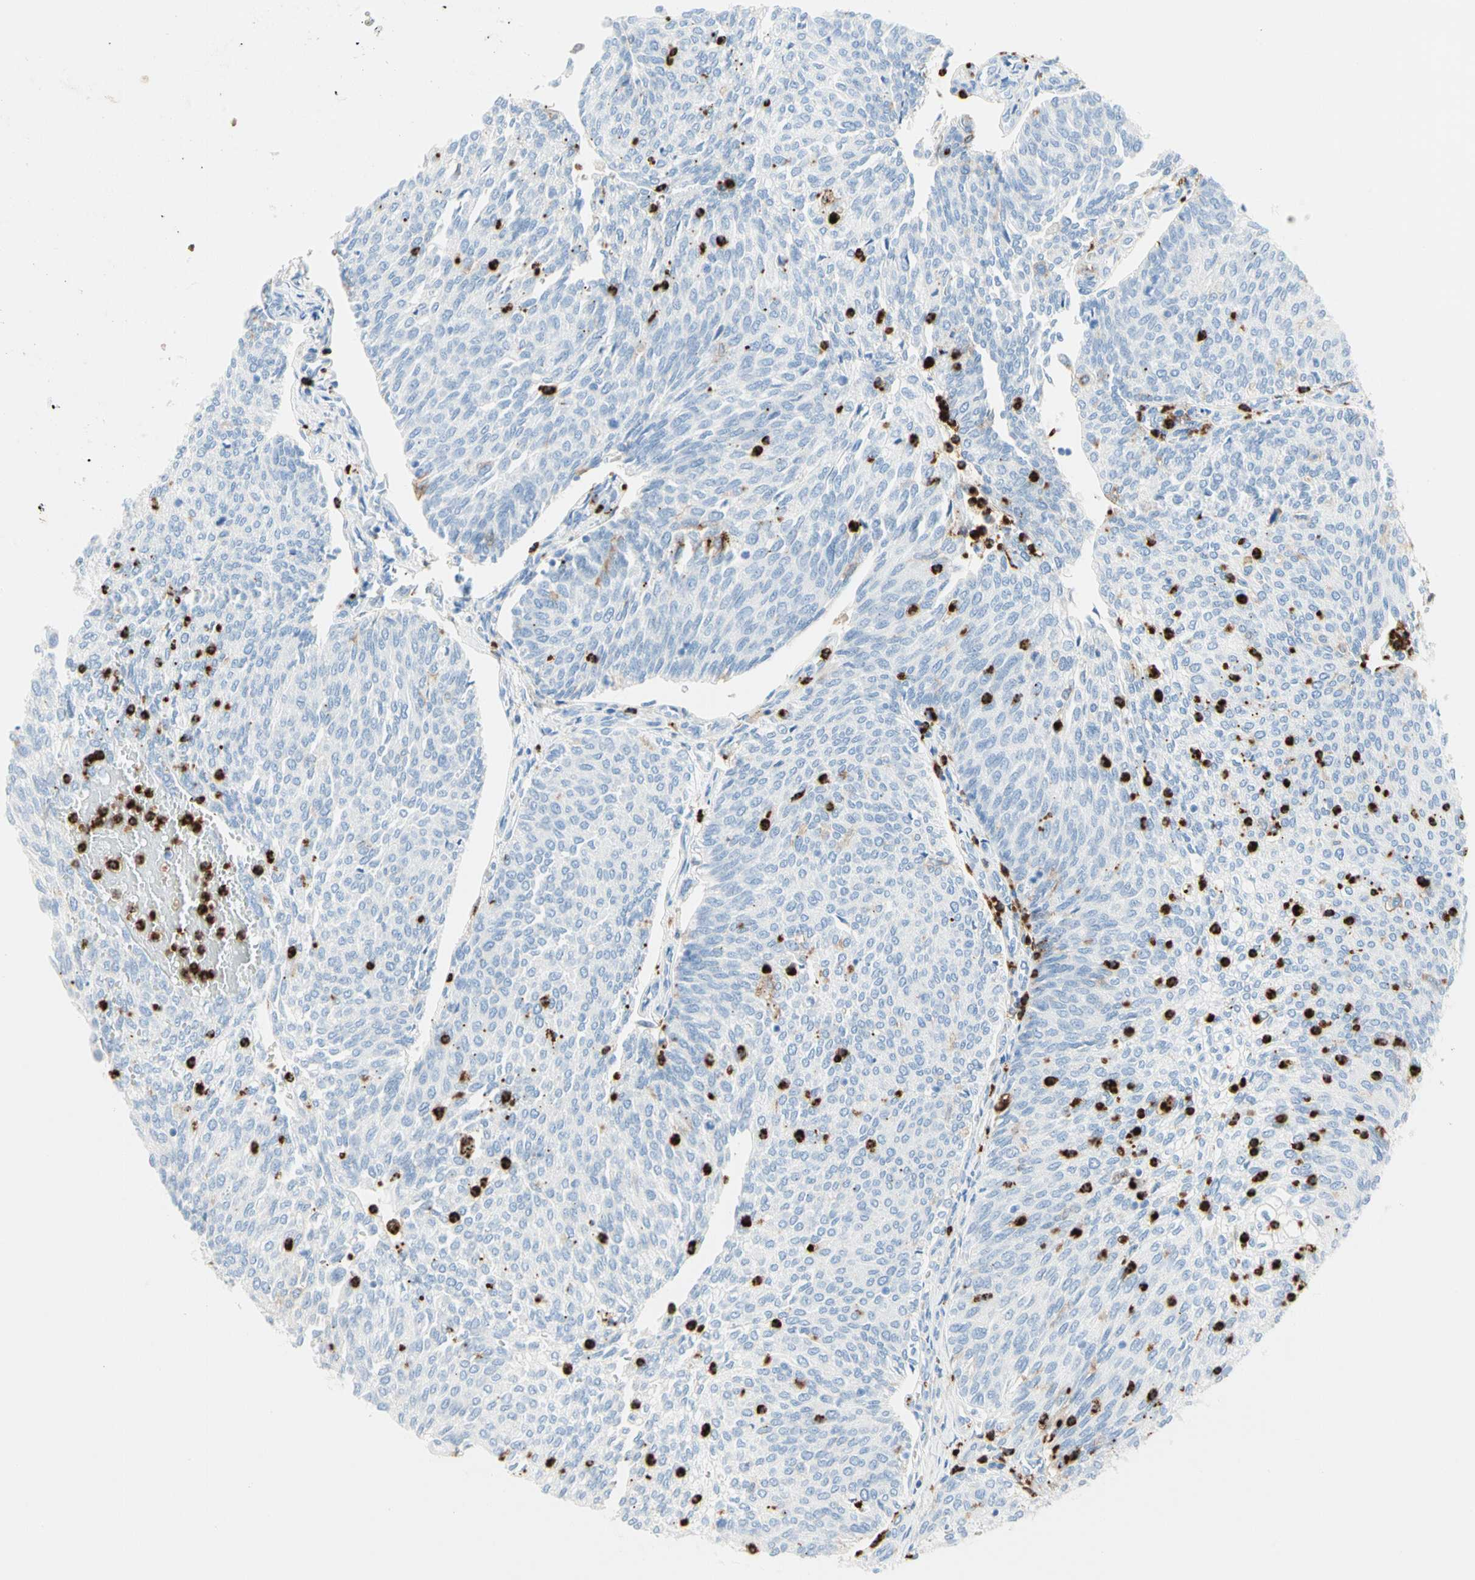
{"staining": {"intensity": "negative", "quantity": "none", "location": "none"}, "tissue": "urothelial cancer", "cell_type": "Tumor cells", "image_type": "cancer", "snomed": [{"axis": "morphology", "description": "Urothelial carcinoma, Low grade"}, {"axis": "topography", "description": "Urinary bladder"}], "caption": "An IHC histopathology image of urothelial carcinoma (low-grade) is shown. There is no staining in tumor cells of urothelial carcinoma (low-grade).", "gene": "CLEC4A", "patient": {"sex": "female", "age": 79}}